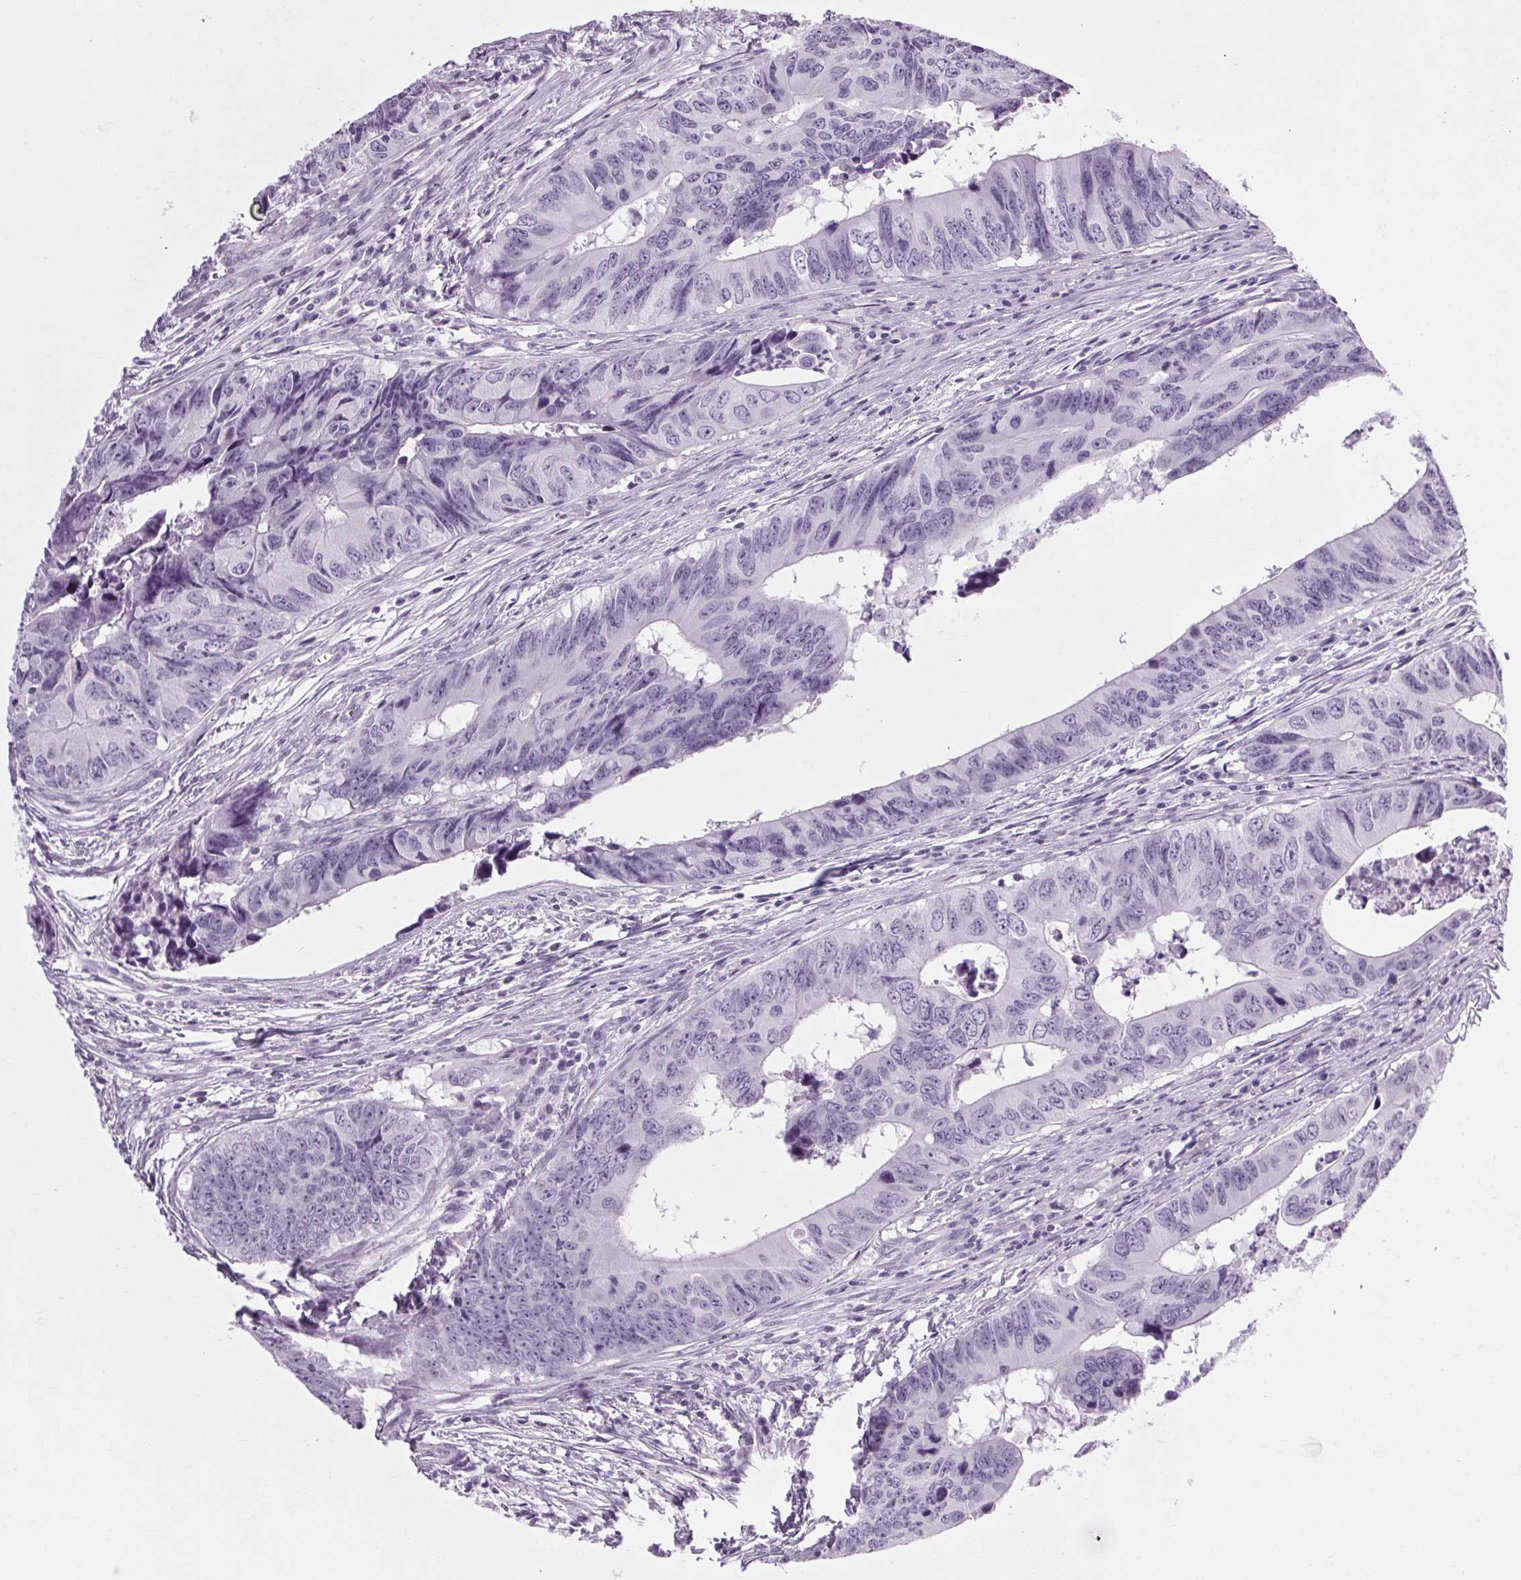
{"staining": {"intensity": "negative", "quantity": "none", "location": "none"}, "tissue": "colorectal cancer", "cell_type": "Tumor cells", "image_type": "cancer", "snomed": [{"axis": "morphology", "description": "Adenocarcinoma, NOS"}, {"axis": "topography", "description": "Colon"}], "caption": "Tumor cells are negative for brown protein staining in colorectal adenocarcinoma. (IHC, brightfield microscopy, high magnification).", "gene": "POMC", "patient": {"sex": "female", "age": 82}}